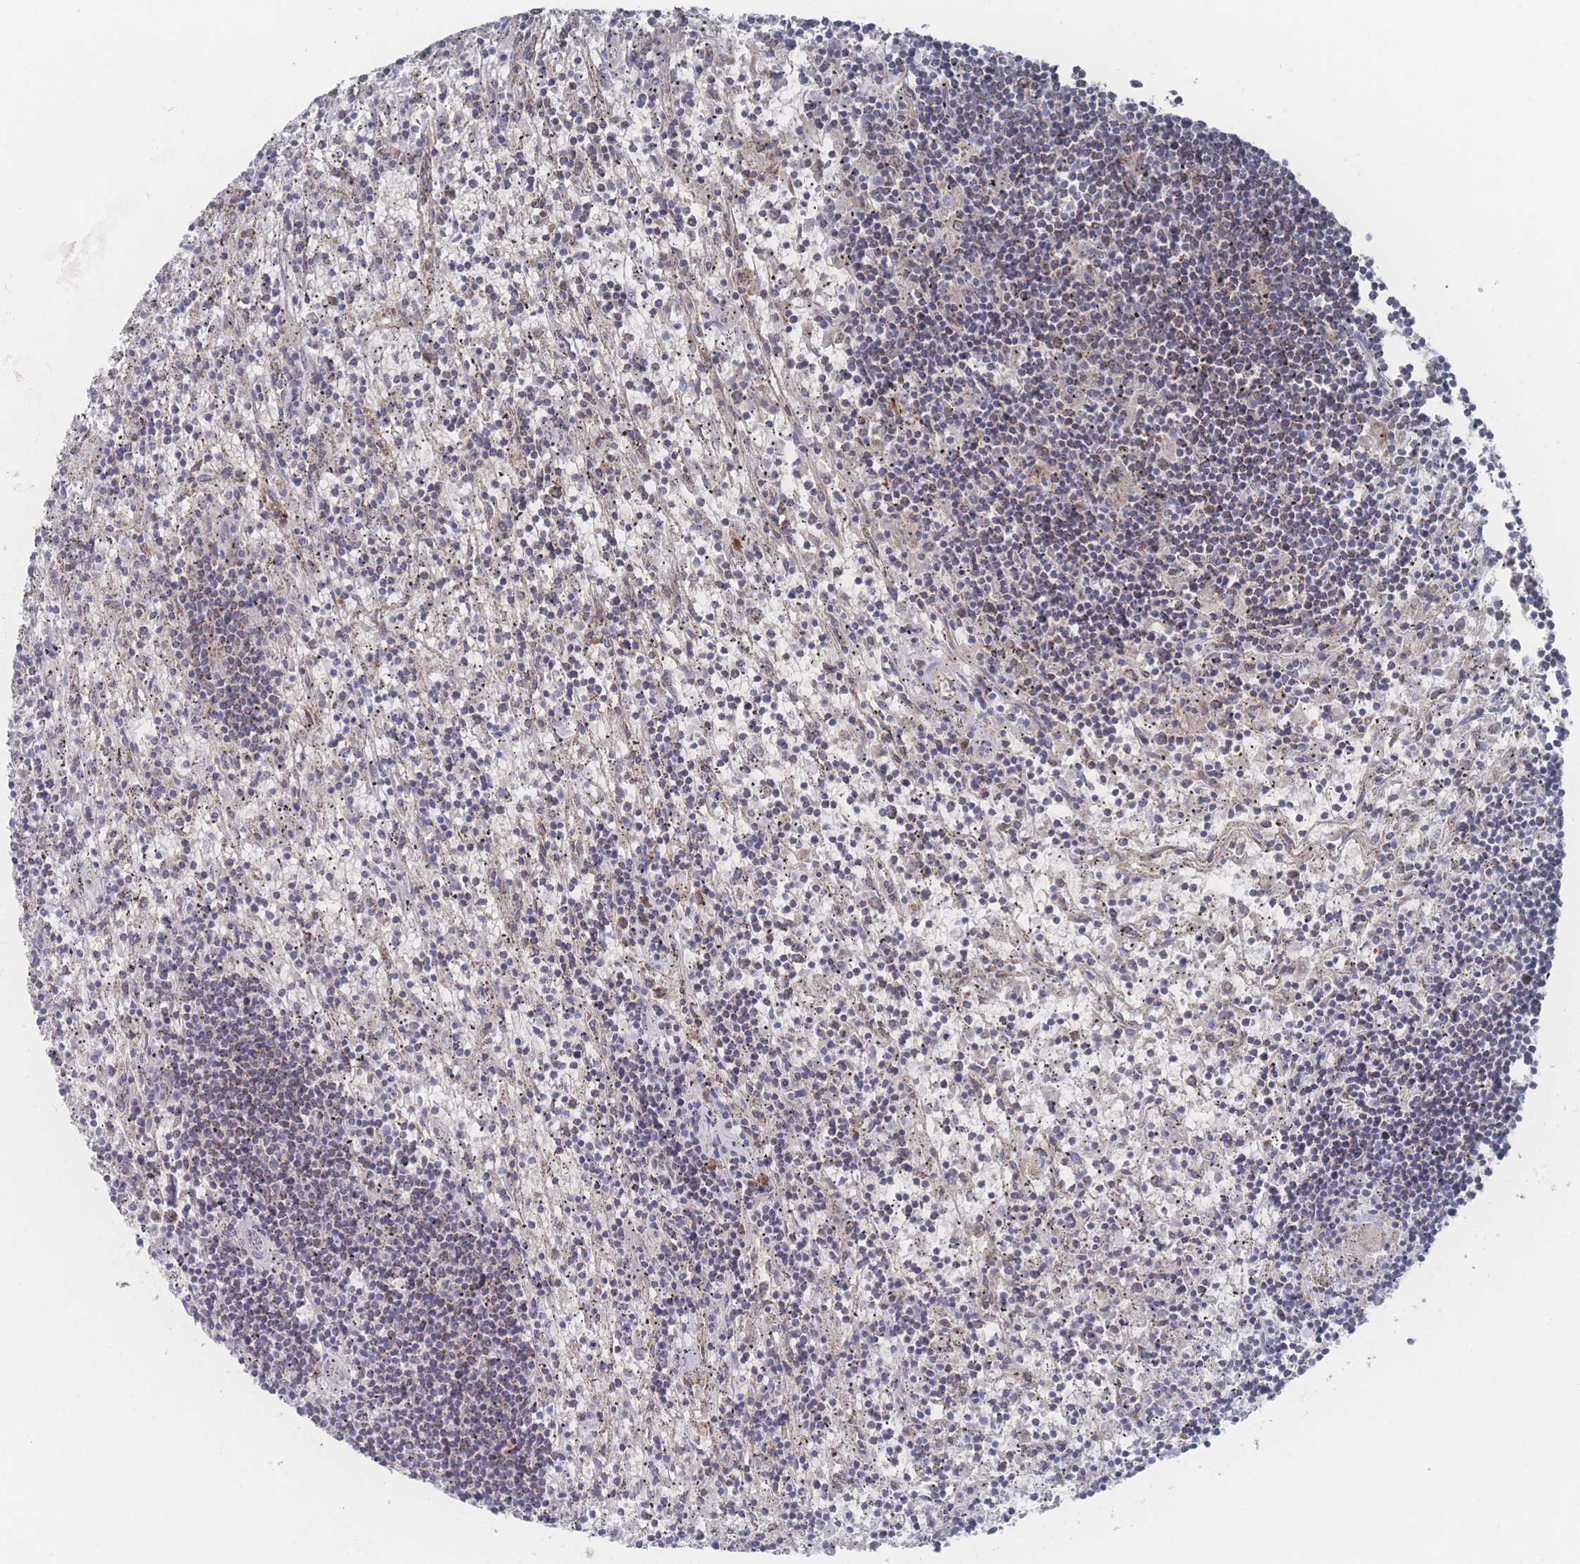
{"staining": {"intensity": "negative", "quantity": "none", "location": "none"}, "tissue": "lymphoma", "cell_type": "Tumor cells", "image_type": "cancer", "snomed": [{"axis": "morphology", "description": "Malignant lymphoma, non-Hodgkin's type, Low grade"}, {"axis": "topography", "description": "Spleen"}], "caption": "A micrograph of lymphoma stained for a protein exhibits no brown staining in tumor cells.", "gene": "PEX14", "patient": {"sex": "male", "age": 76}}